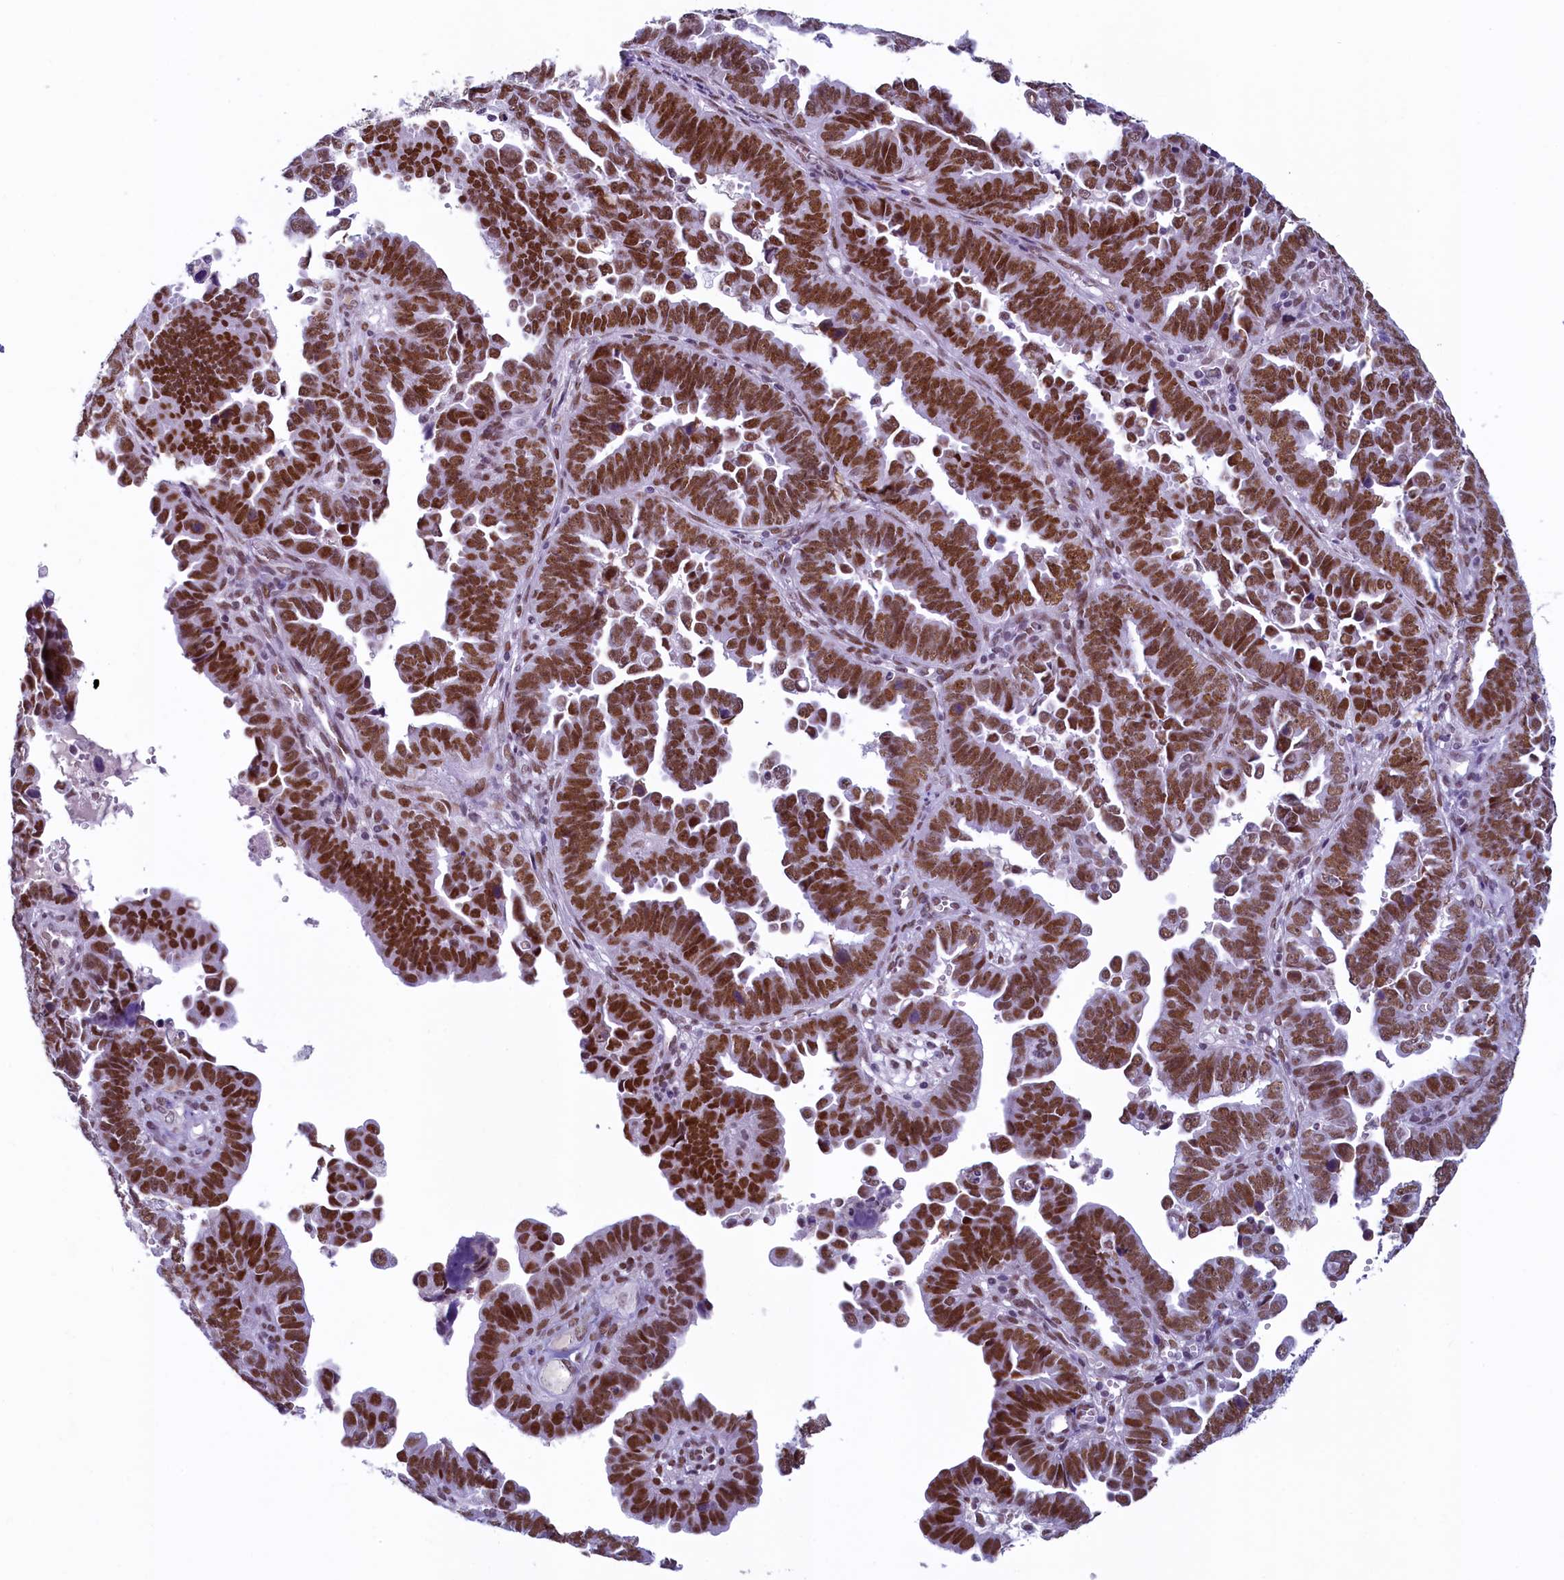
{"staining": {"intensity": "strong", "quantity": ">75%", "location": "nuclear"}, "tissue": "endometrial cancer", "cell_type": "Tumor cells", "image_type": "cancer", "snomed": [{"axis": "morphology", "description": "Adenocarcinoma, NOS"}, {"axis": "topography", "description": "Endometrium"}], "caption": "A micrograph showing strong nuclear staining in approximately >75% of tumor cells in endometrial adenocarcinoma, as visualized by brown immunohistochemical staining.", "gene": "SUGP2", "patient": {"sex": "female", "age": 75}}